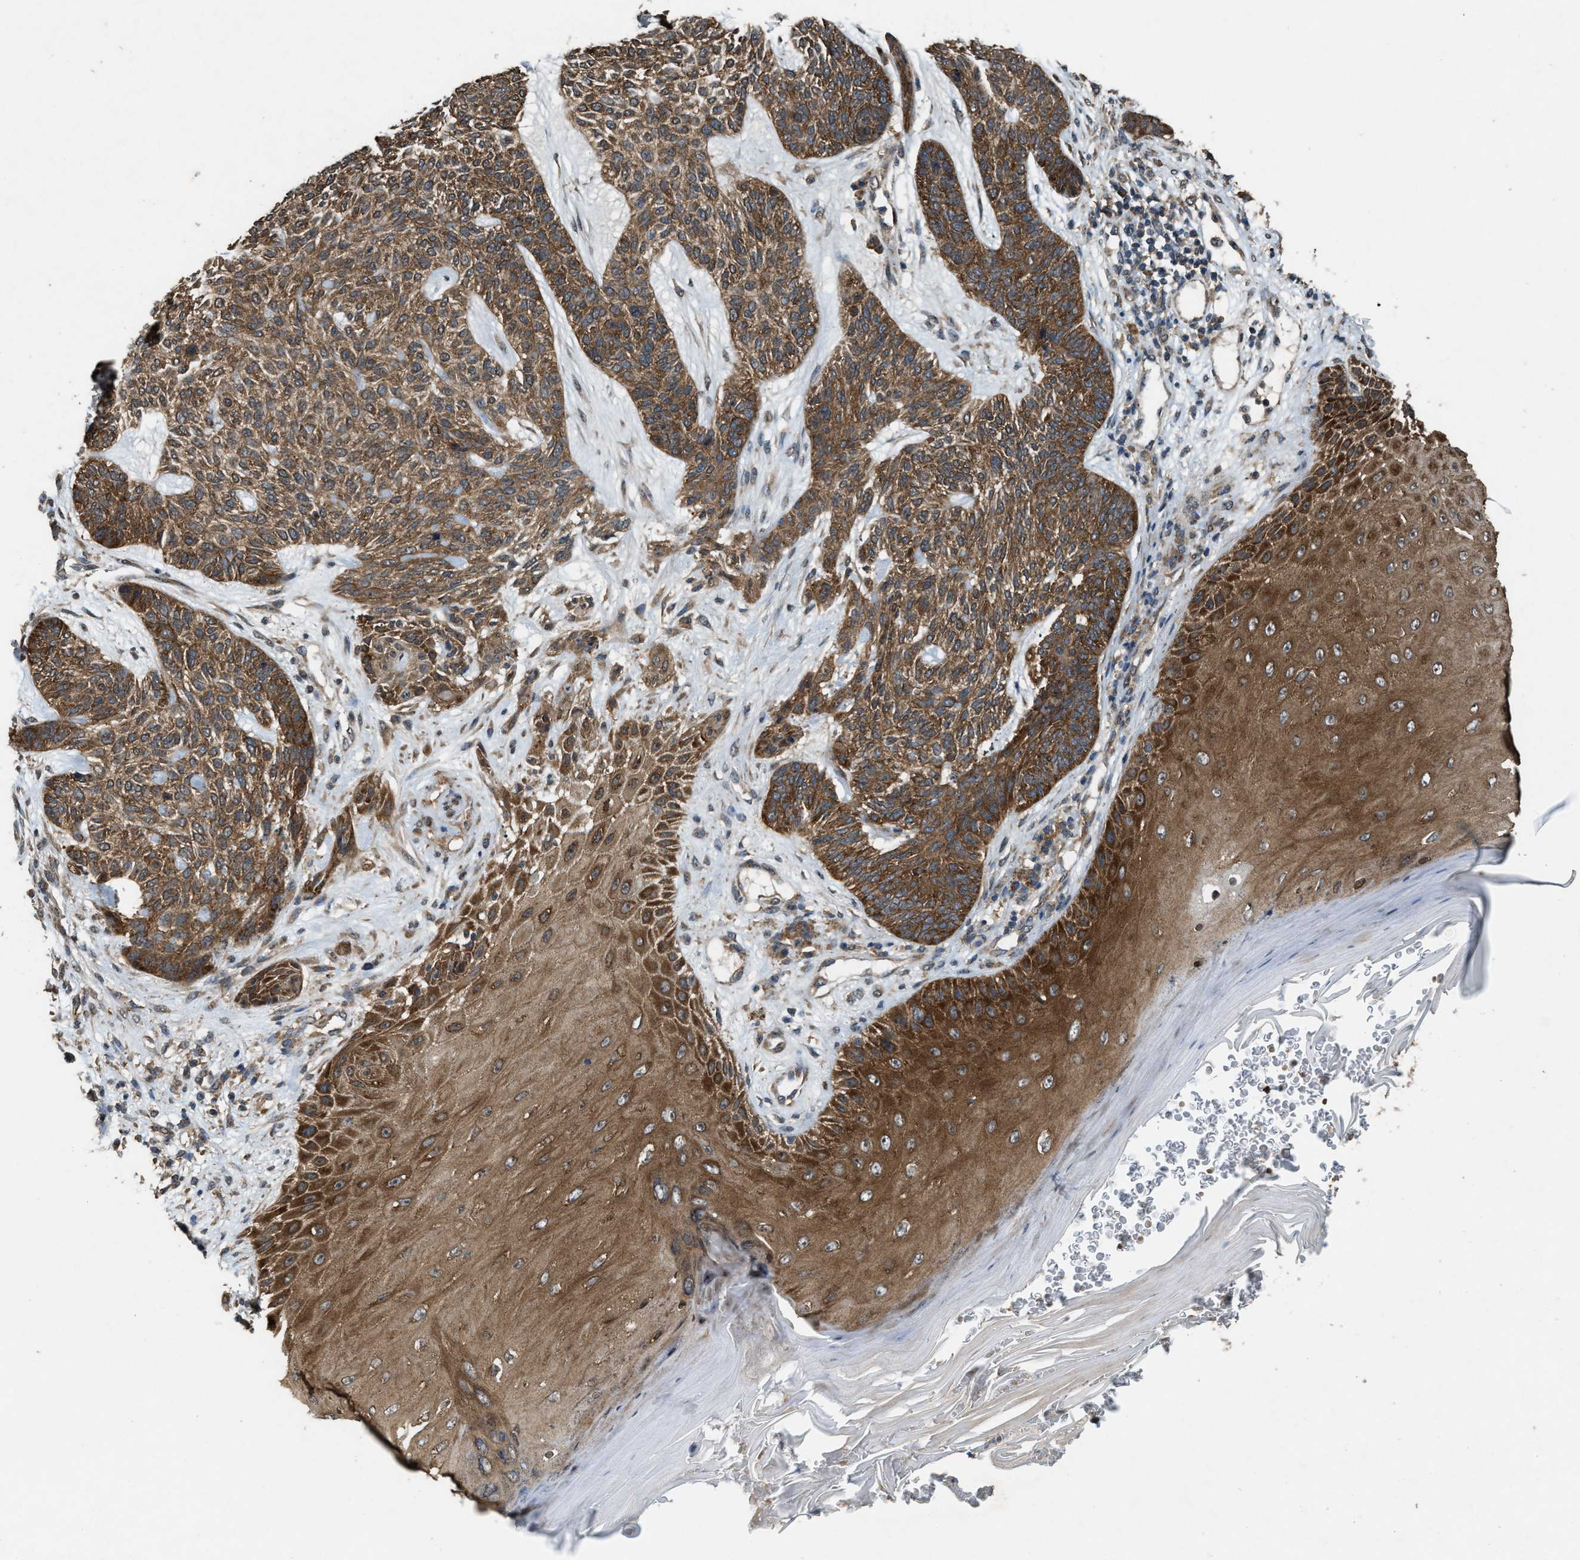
{"staining": {"intensity": "moderate", "quantity": ">75%", "location": "cytoplasmic/membranous"}, "tissue": "skin cancer", "cell_type": "Tumor cells", "image_type": "cancer", "snomed": [{"axis": "morphology", "description": "Basal cell carcinoma"}, {"axis": "topography", "description": "Skin"}], "caption": "Protein expression by immunohistochemistry demonstrates moderate cytoplasmic/membranous expression in approximately >75% of tumor cells in skin basal cell carcinoma.", "gene": "ARHGEF5", "patient": {"sex": "male", "age": 55}}